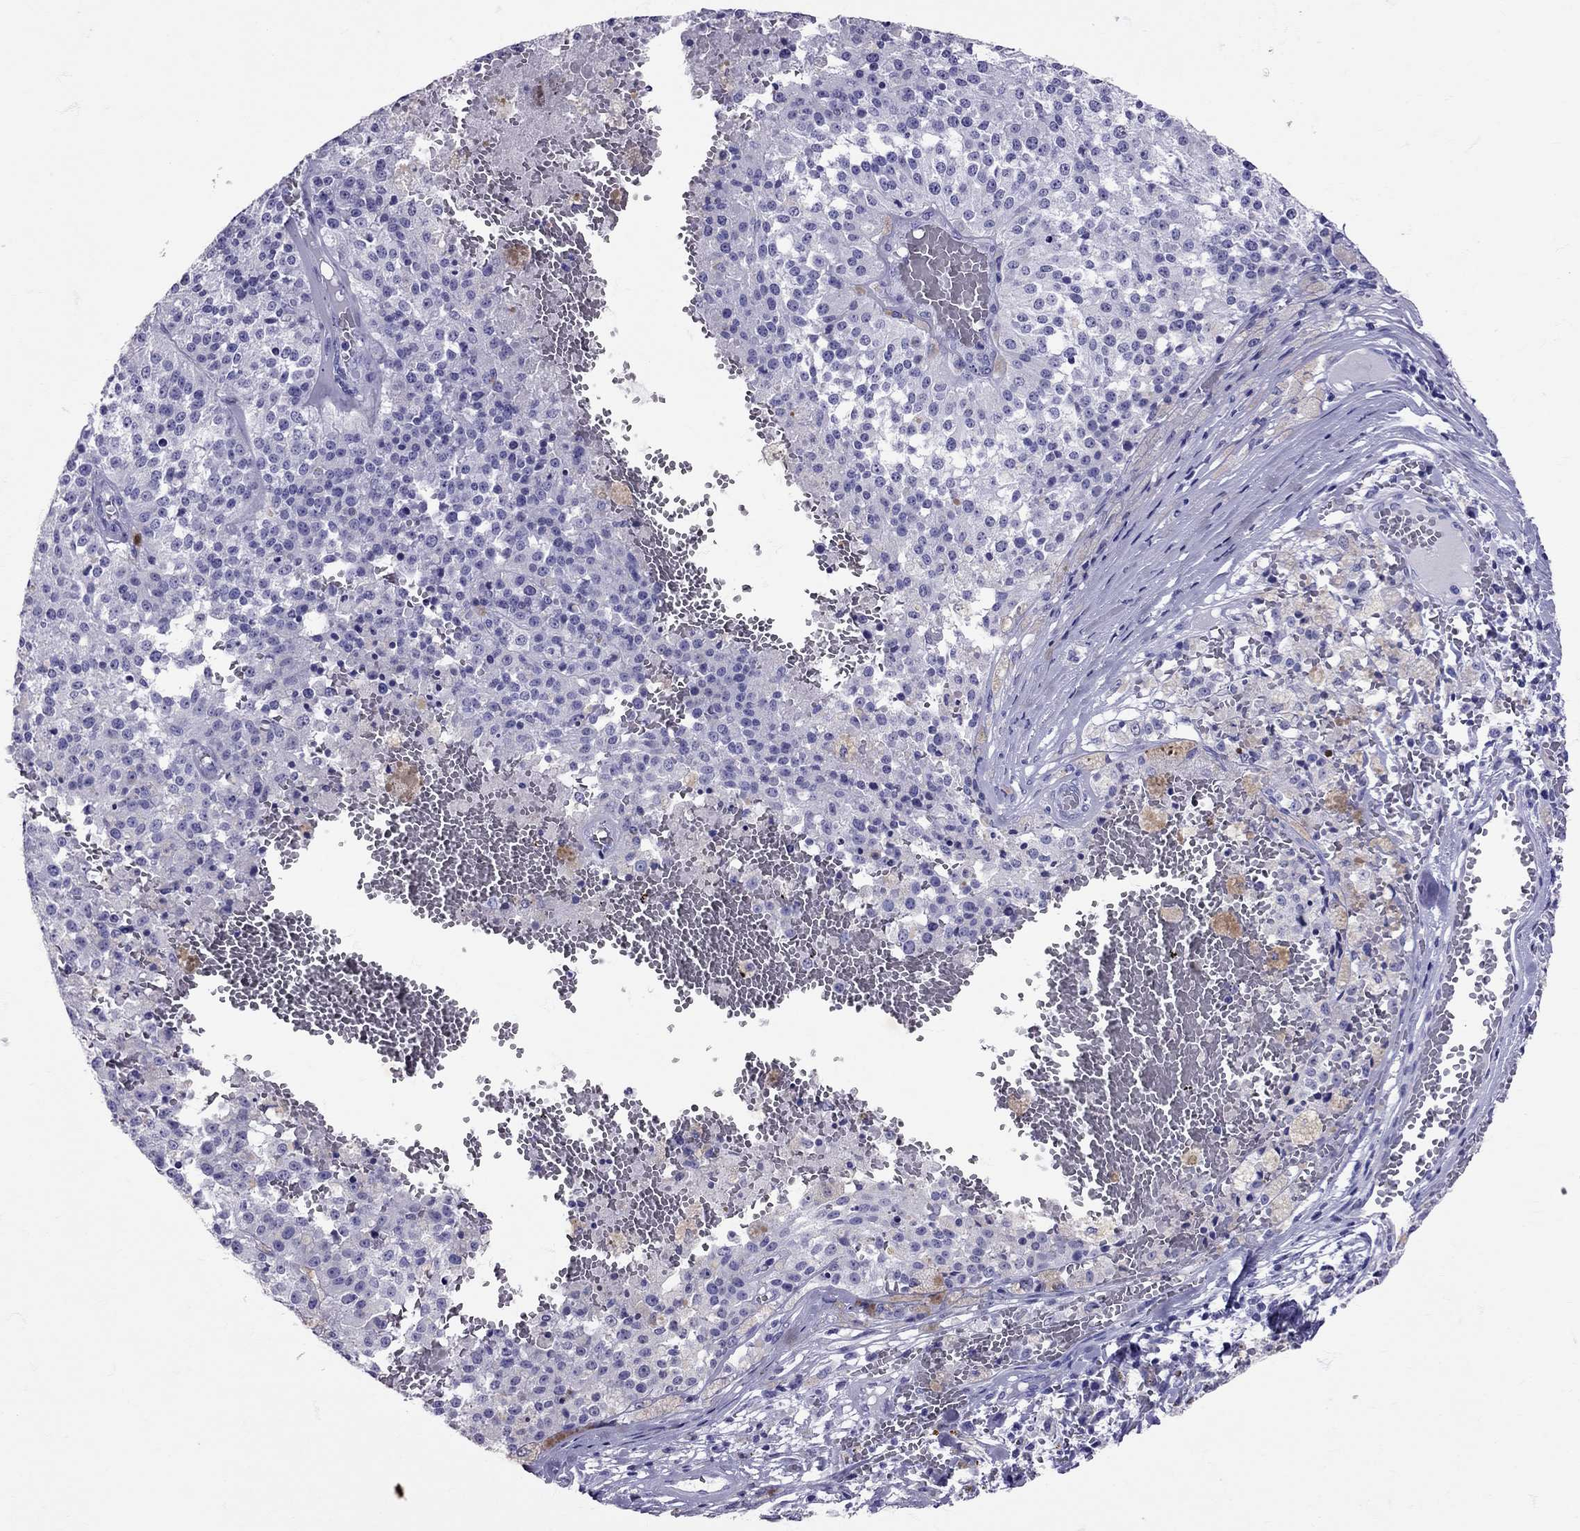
{"staining": {"intensity": "negative", "quantity": "none", "location": "none"}, "tissue": "melanoma", "cell_type": "Tumor cells", "image_type": "cancer", "snomed": [{"axis": "morphology", "description": "Malignant melanoma, Metastatic site"}, {"axis": "topography", "description": "Lymph node"}], "caption": "High power microscopy image of an IHC histopathology image of melanoma, revealing no significant positivity in tumor cells. (DAB immunohistochemistry visualized using brightfield microscopy, high magnification).", "gene": "AVP", "patient": {"sex": "female", "age": 64}}